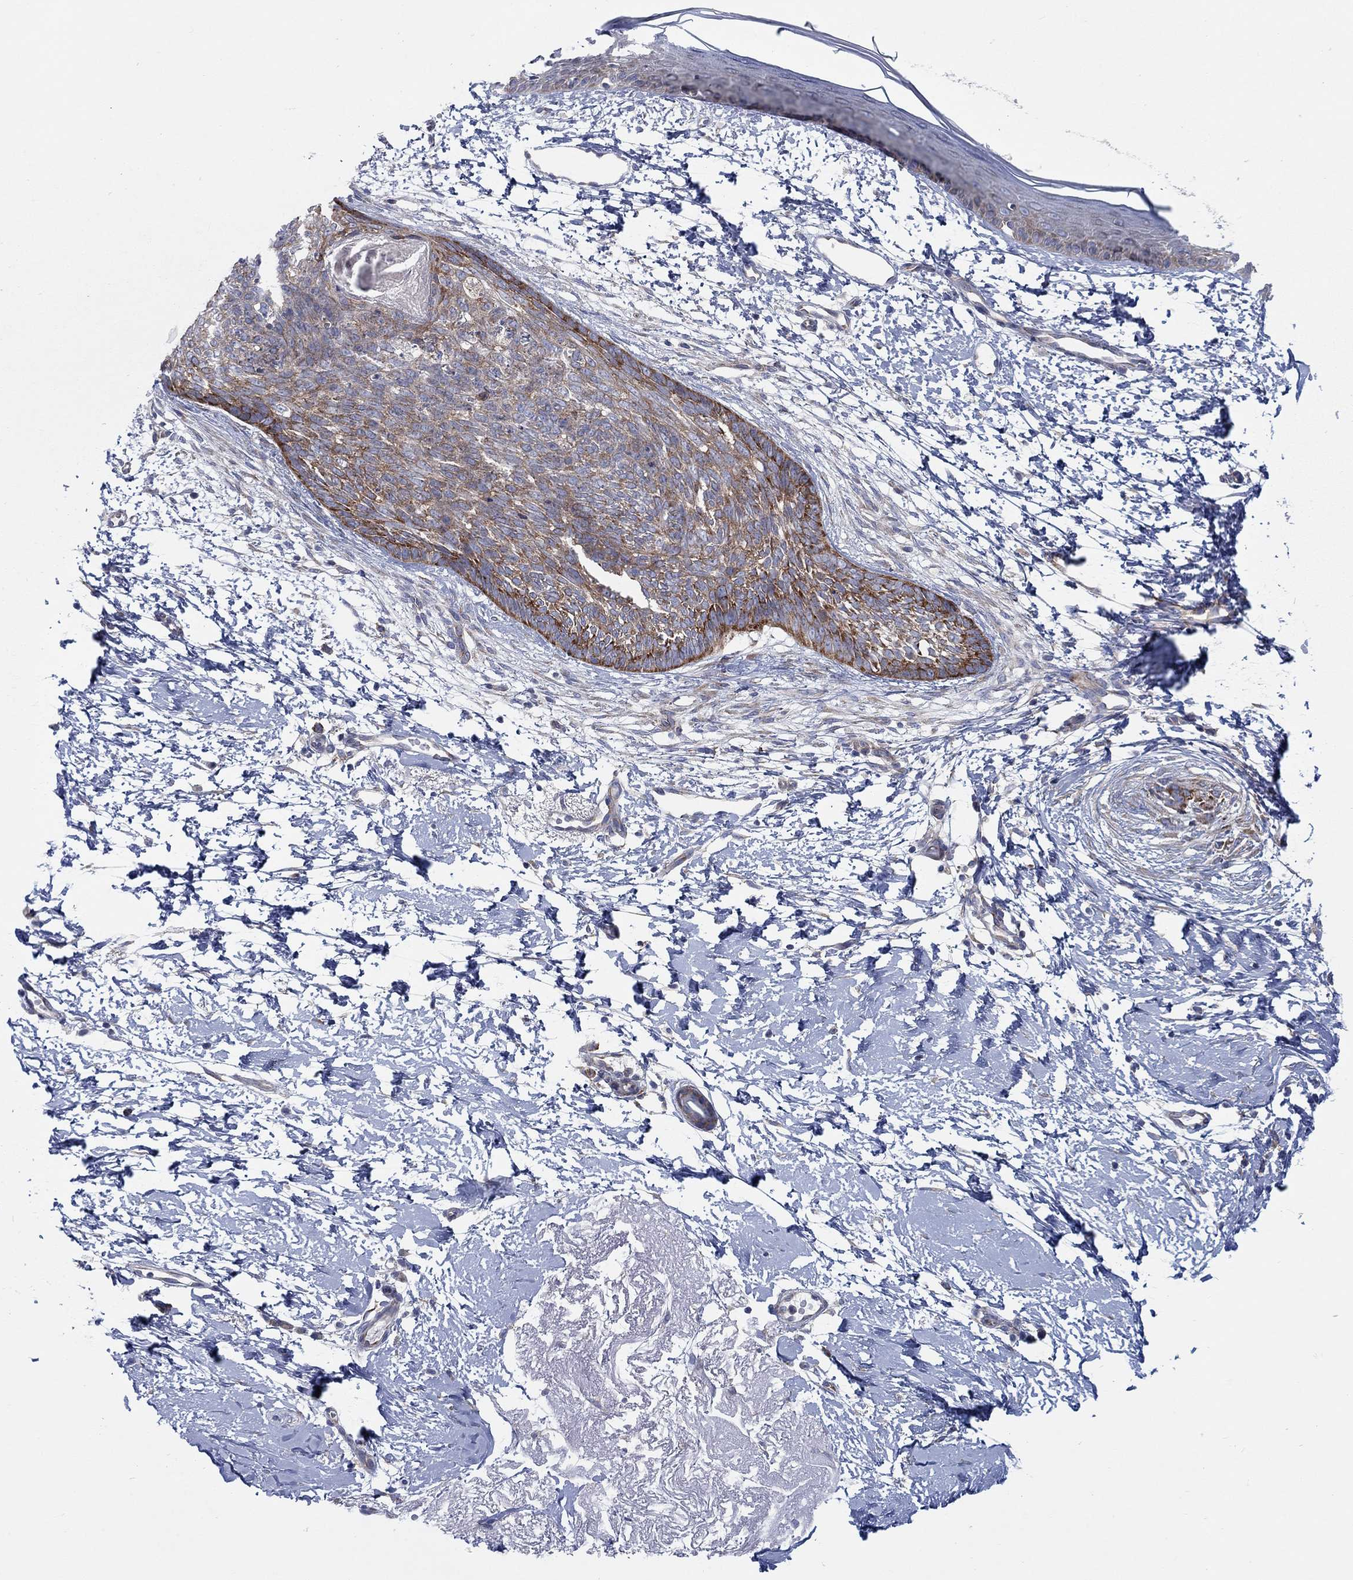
{"staining": {"intensity": "strong", "quantity": "25%-75%", "location": "cytoplasmic/membranous"}, "tissue": "skin cancer", "cell_type": "Tumor cells", "image_type": "cancer", "snomed": [{"axis": "morphology", "description": "Normal tissue, NOS"}, {"axis": "morphology", "description": "Basal cell carcinoma"}, {"axis": "topography", "description": "Skin"}], "caption": "Protein positivity by immunohistochemistry shows strong cytoplasmic/membranous staining in about 25%-75% of tumor cells in skin basal cell carcinoma.", "gene": "TMEM59", "patient": {"sex": "male", "age": 84}}